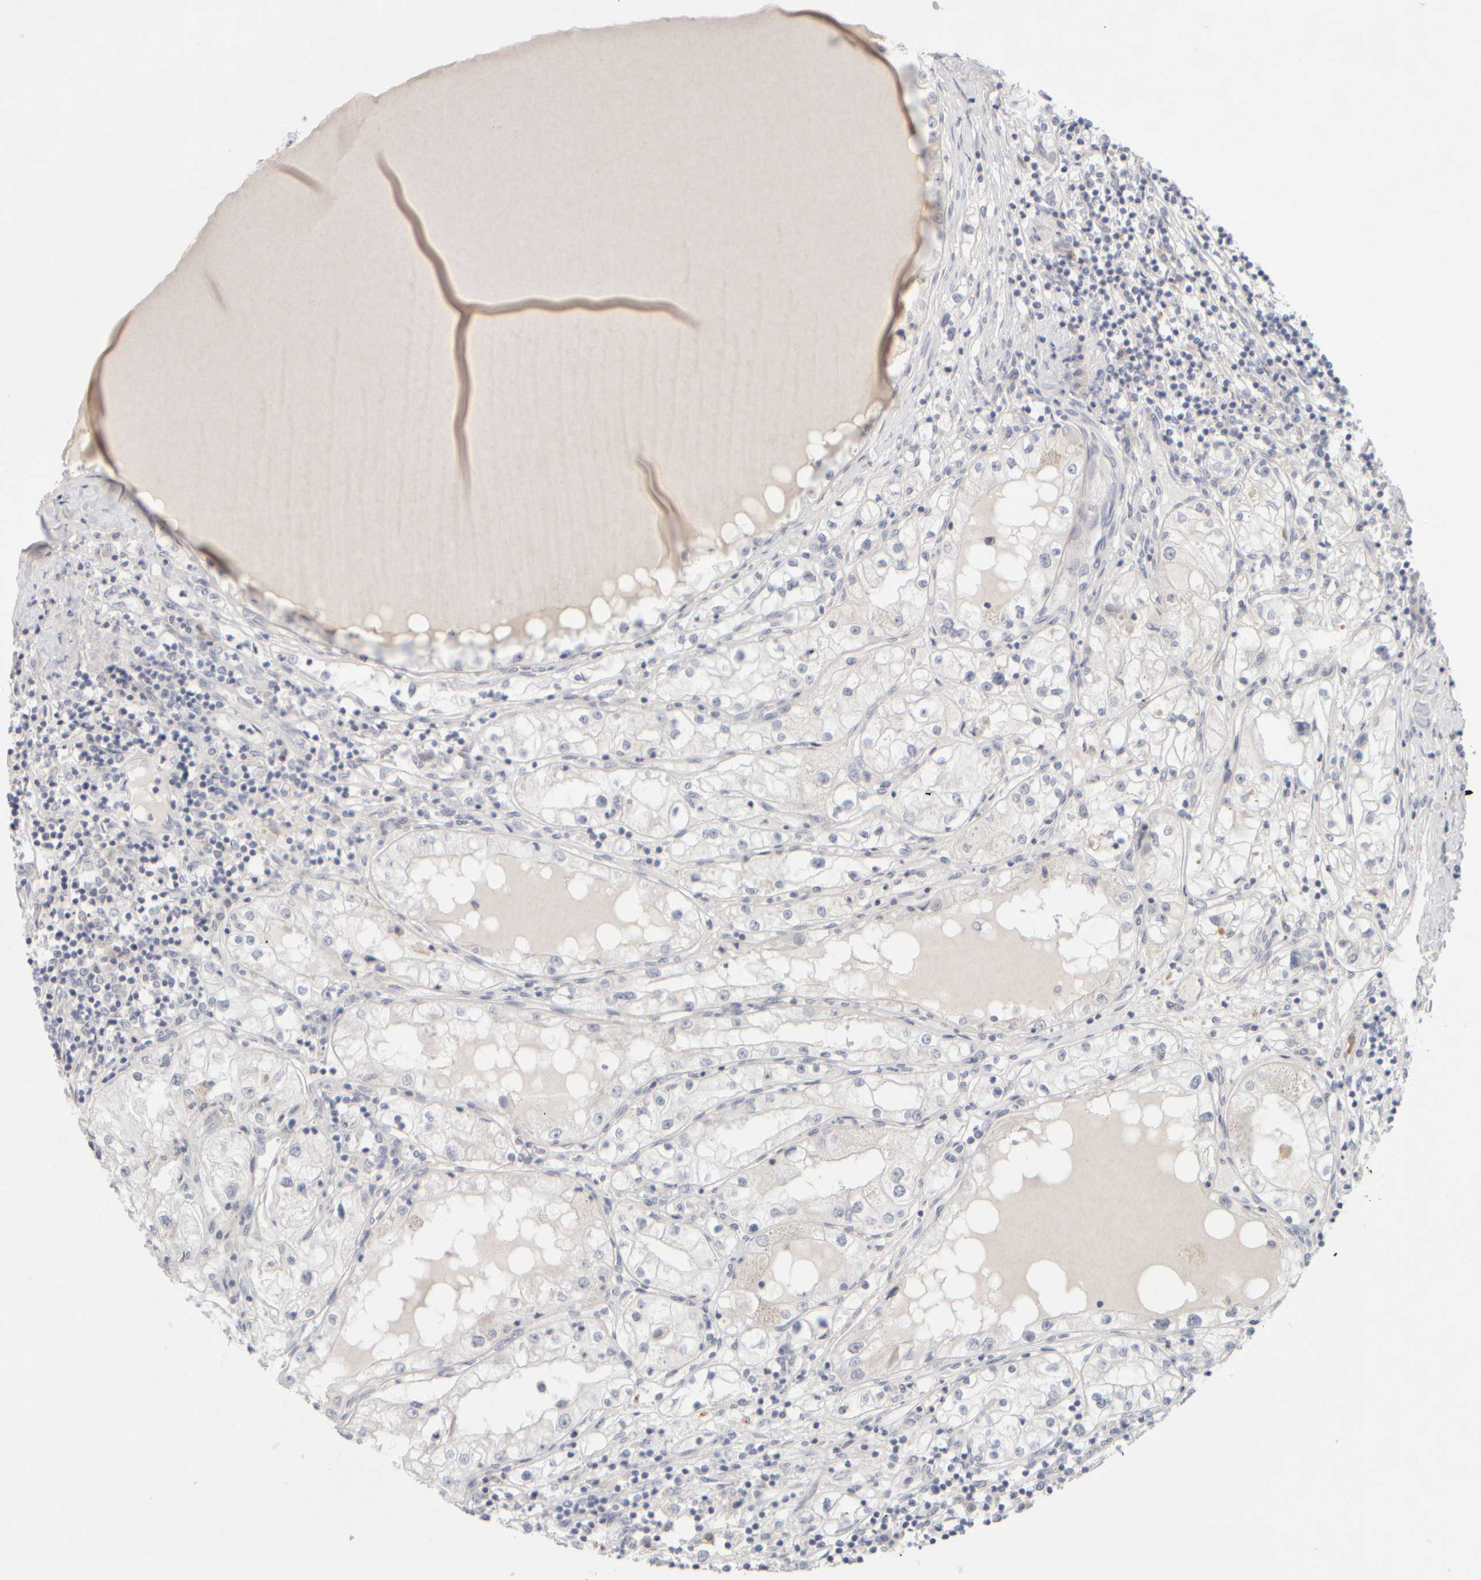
{"staining": {"intensity": "negative", "quantity": "none", "location": "none"}, "tissue": "renal cancer", "cell_type": "Tumor cells", "image_type": "cancer", "snomed": [{"axis": "morphology", "description": "Adenocarcinoma, NOS"}, {"axis": "topography", "description": "Kidney"}], "caption": "Tumor cells are negative for brown protein staining in renal adenocarcinoma. (DAB (3,3'-diaminobenzidine) immunohistochemistry (IHC) with hematoxylin counter stain).", "gene": "ZNF112", "patient": {"sex": "male", "age": 68}}